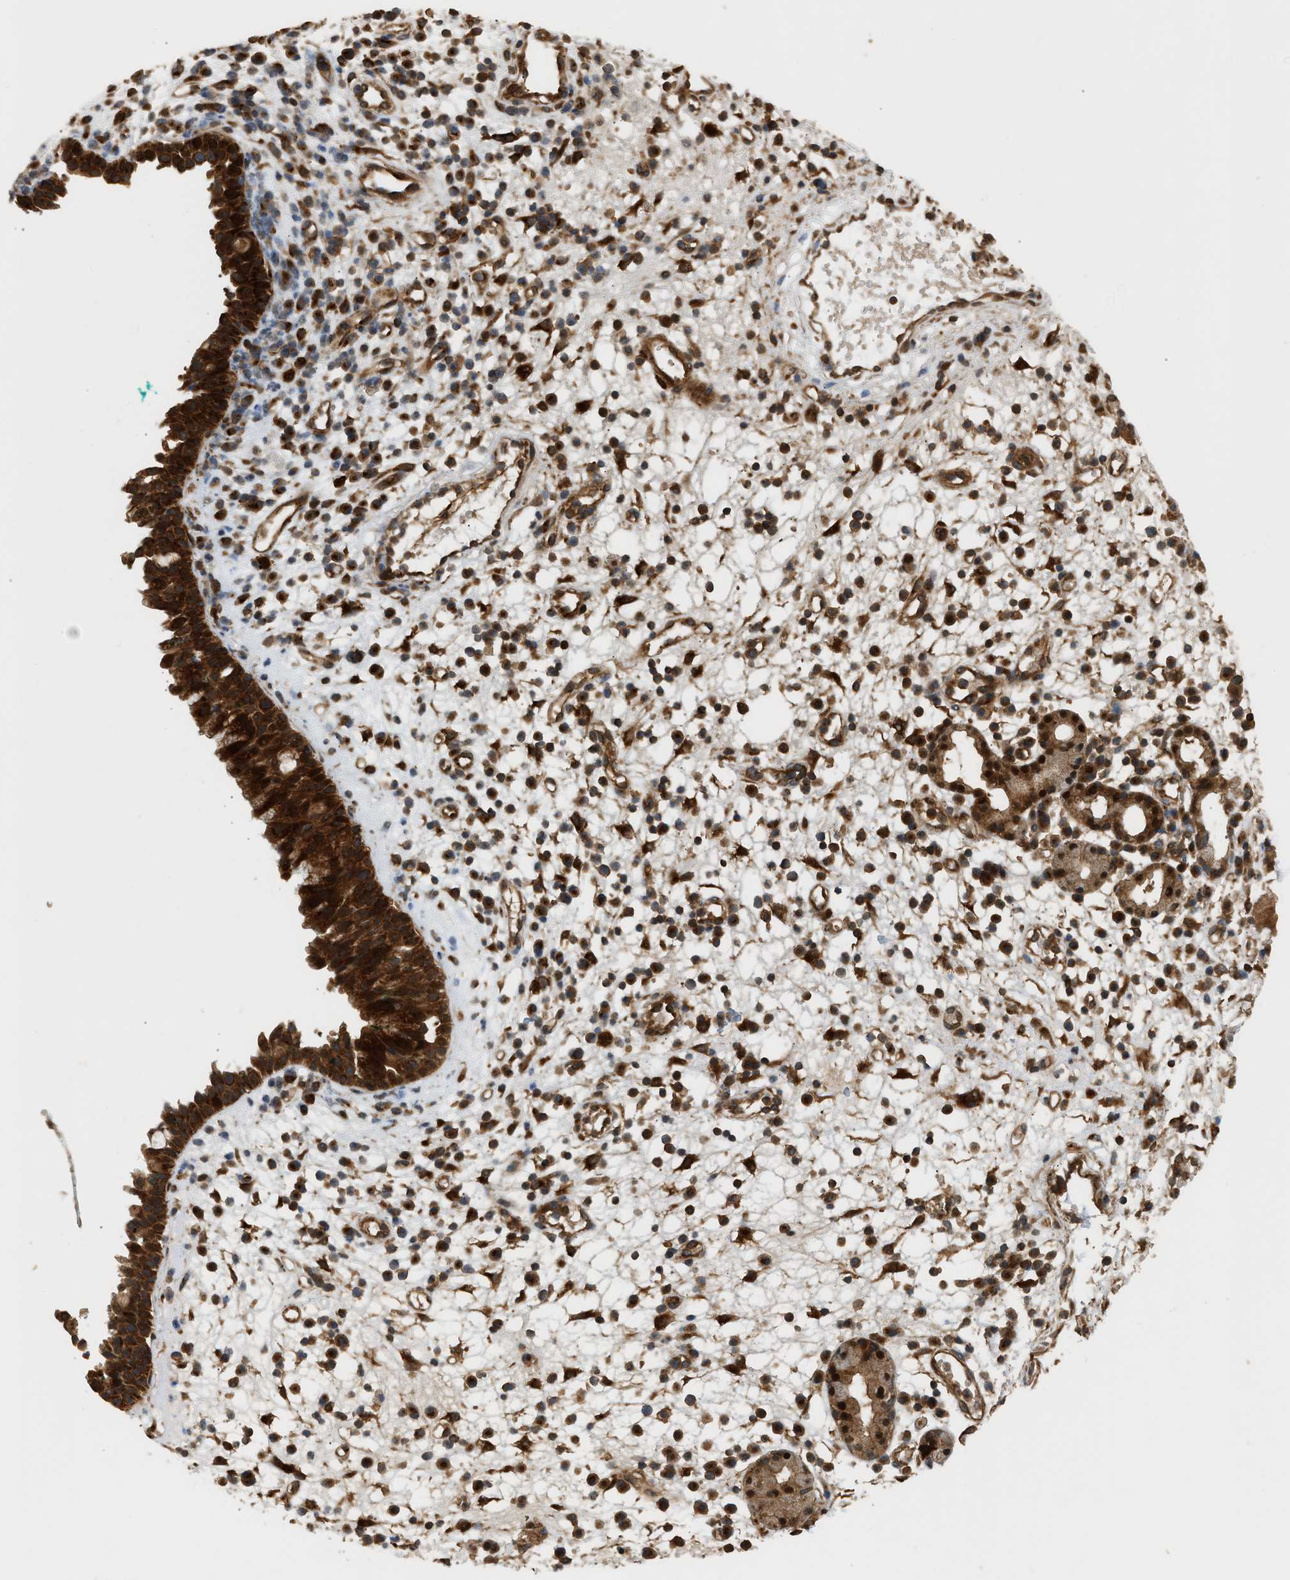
{"staining": {"intensity": "strong", "quantity": ">75%", "location": "cytoplasmic/membranous"}, "tissue": "nasopharynx", "cell_type": "Respiratory epithelial cells", "image_type": "normal", "snomed": [{"axis": "morphology", "description": "Normal tissue, NOS"}, {"axis": "morphology", "description": "Basal cell carcinoma"}, {"axis": "topography", "description": "Cartilage tissue"}, {"axis": "topography", "description": "Nasopharynx"}, {"axis": "topography", "description": "Oral tissue"}], "caption": "DAB (3,3'-diaminobenzidine) immunohistochemical staining of normal nasopharynx shows strong cytoplasmic/membranous protein expression in about >75% of respiratory epithelial cells. The staining is performed using DAB (3,3'-diaminobenzidine) brown chromogen to label protein expression. The nuclei are counter-stained blue using hematoxylin.", "gene": "ENSG00000282218", "patient": {"sex": "female", "age": 77}}